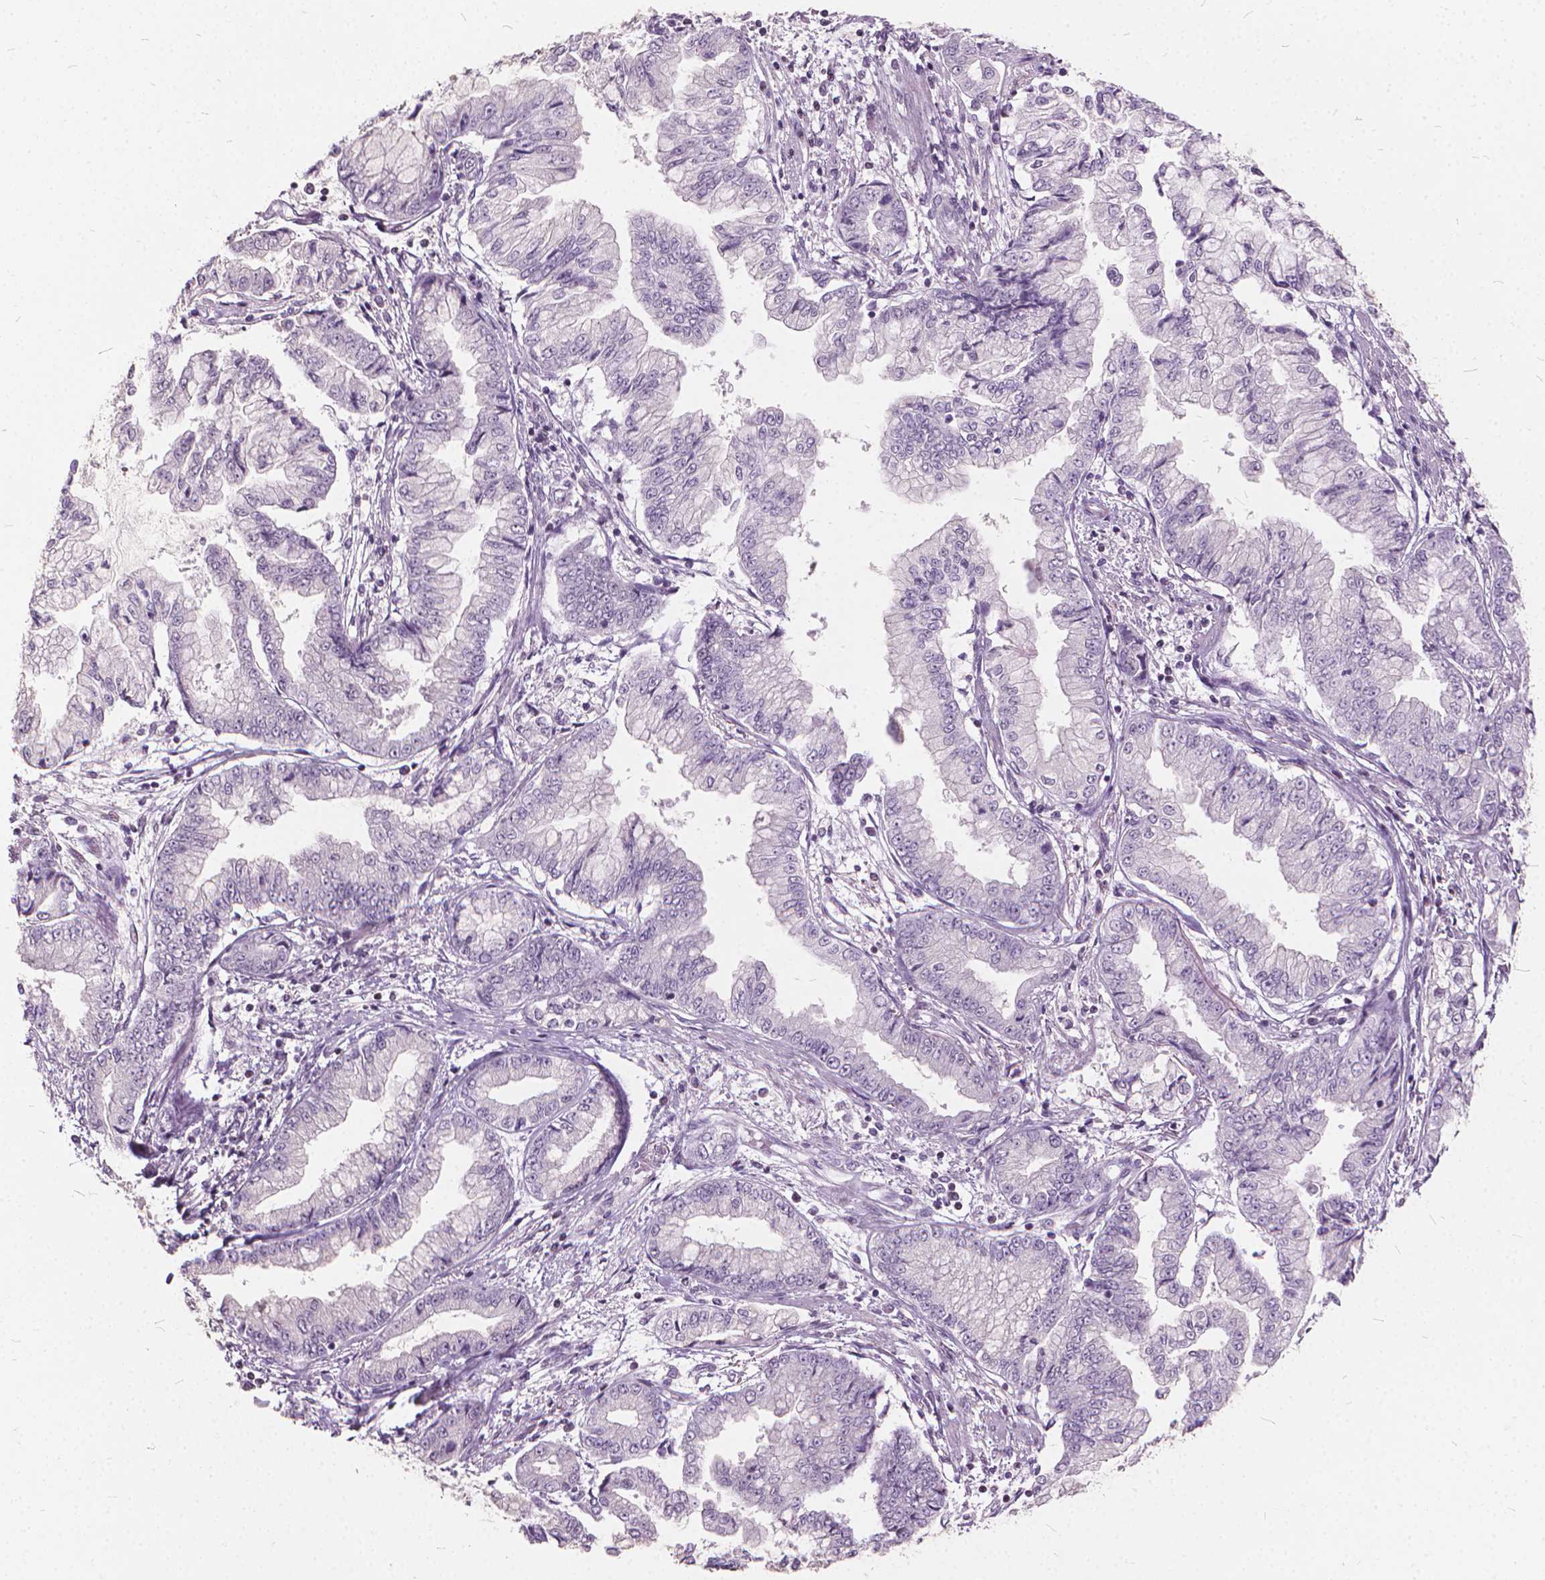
{"staining": {"intensity": "negative", "quantity": "none", "location": "none"}, "tissue": "stomach cancer", "cell_type": "Tumor cells", "image_type": "cancer", "snomed": [{"axis": "morphology", "description": "Adenocarcinoma, NOS"}, {"axis": "topography", "description": "Stomach, upper"}], "caption": "This histopathology image is of adenocarcinoma (stomach) stained with IHC to label a protein in brown with the nuclei are counter-stained blue. There is no expression in tumor cells. (DAB IHC with hematoxylin counter stain).", "gene": "STAT5B", "patient": {"sex": "female", "age": 74}}